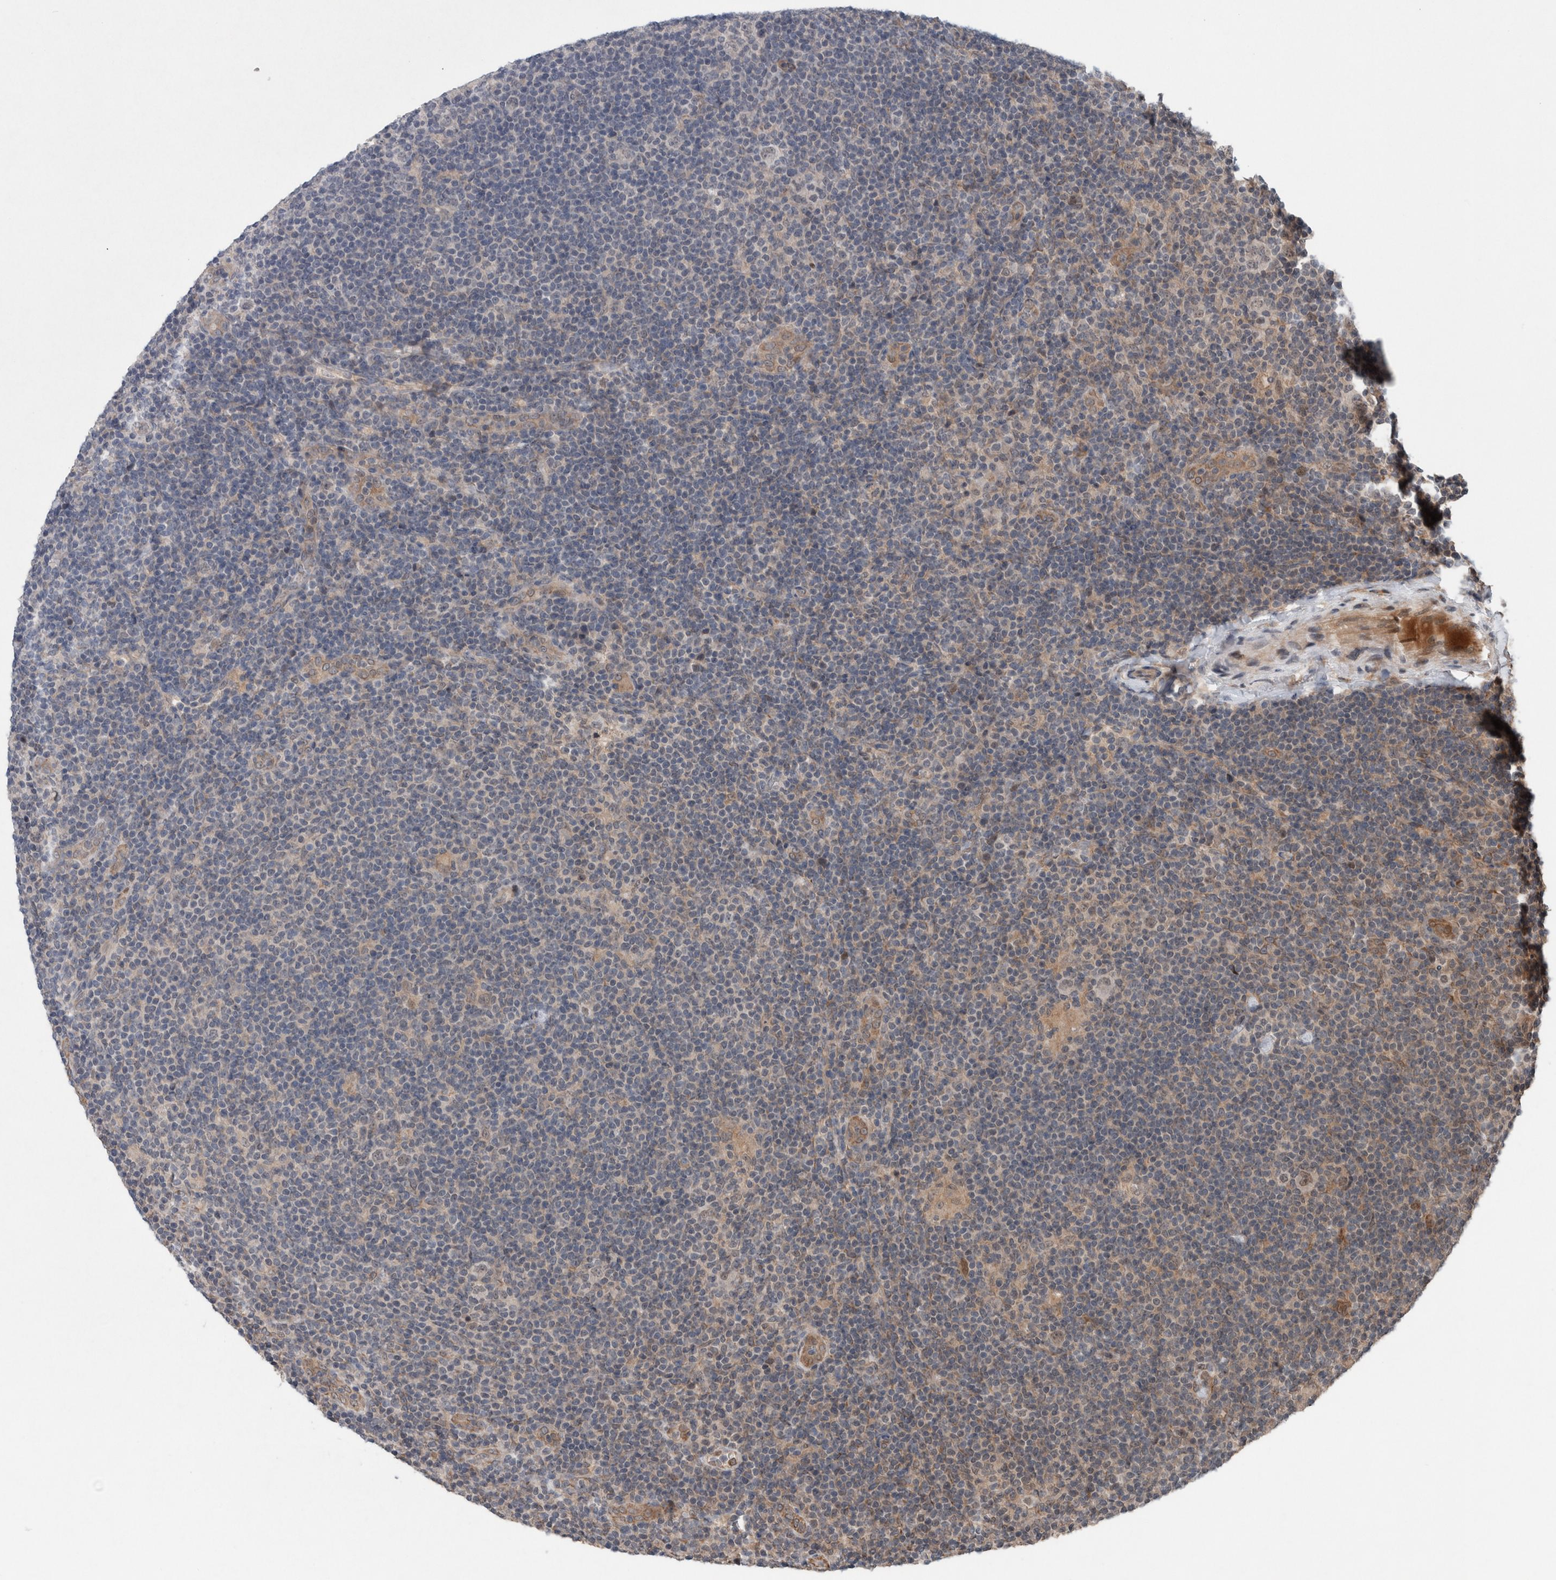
{"staining": {"intensity": "negative", "quantity": "none", "location": "none"}, "tissue": "lymphoma", "cell_type": "Tumor cells", "image_type": "cancer", "snomed": [{"axis": "morphology", "description": "Hodgkin's disease, NOS"}, {"axis": "topography", "description": "Lymph node"}], "caption": "The immunohistochemistry (IHC) micrograph has no significant expression in tumor cells of lymphoma tissue.", "gene": "GIMAP6", "patient": {"sex": "female", "age": 57}}